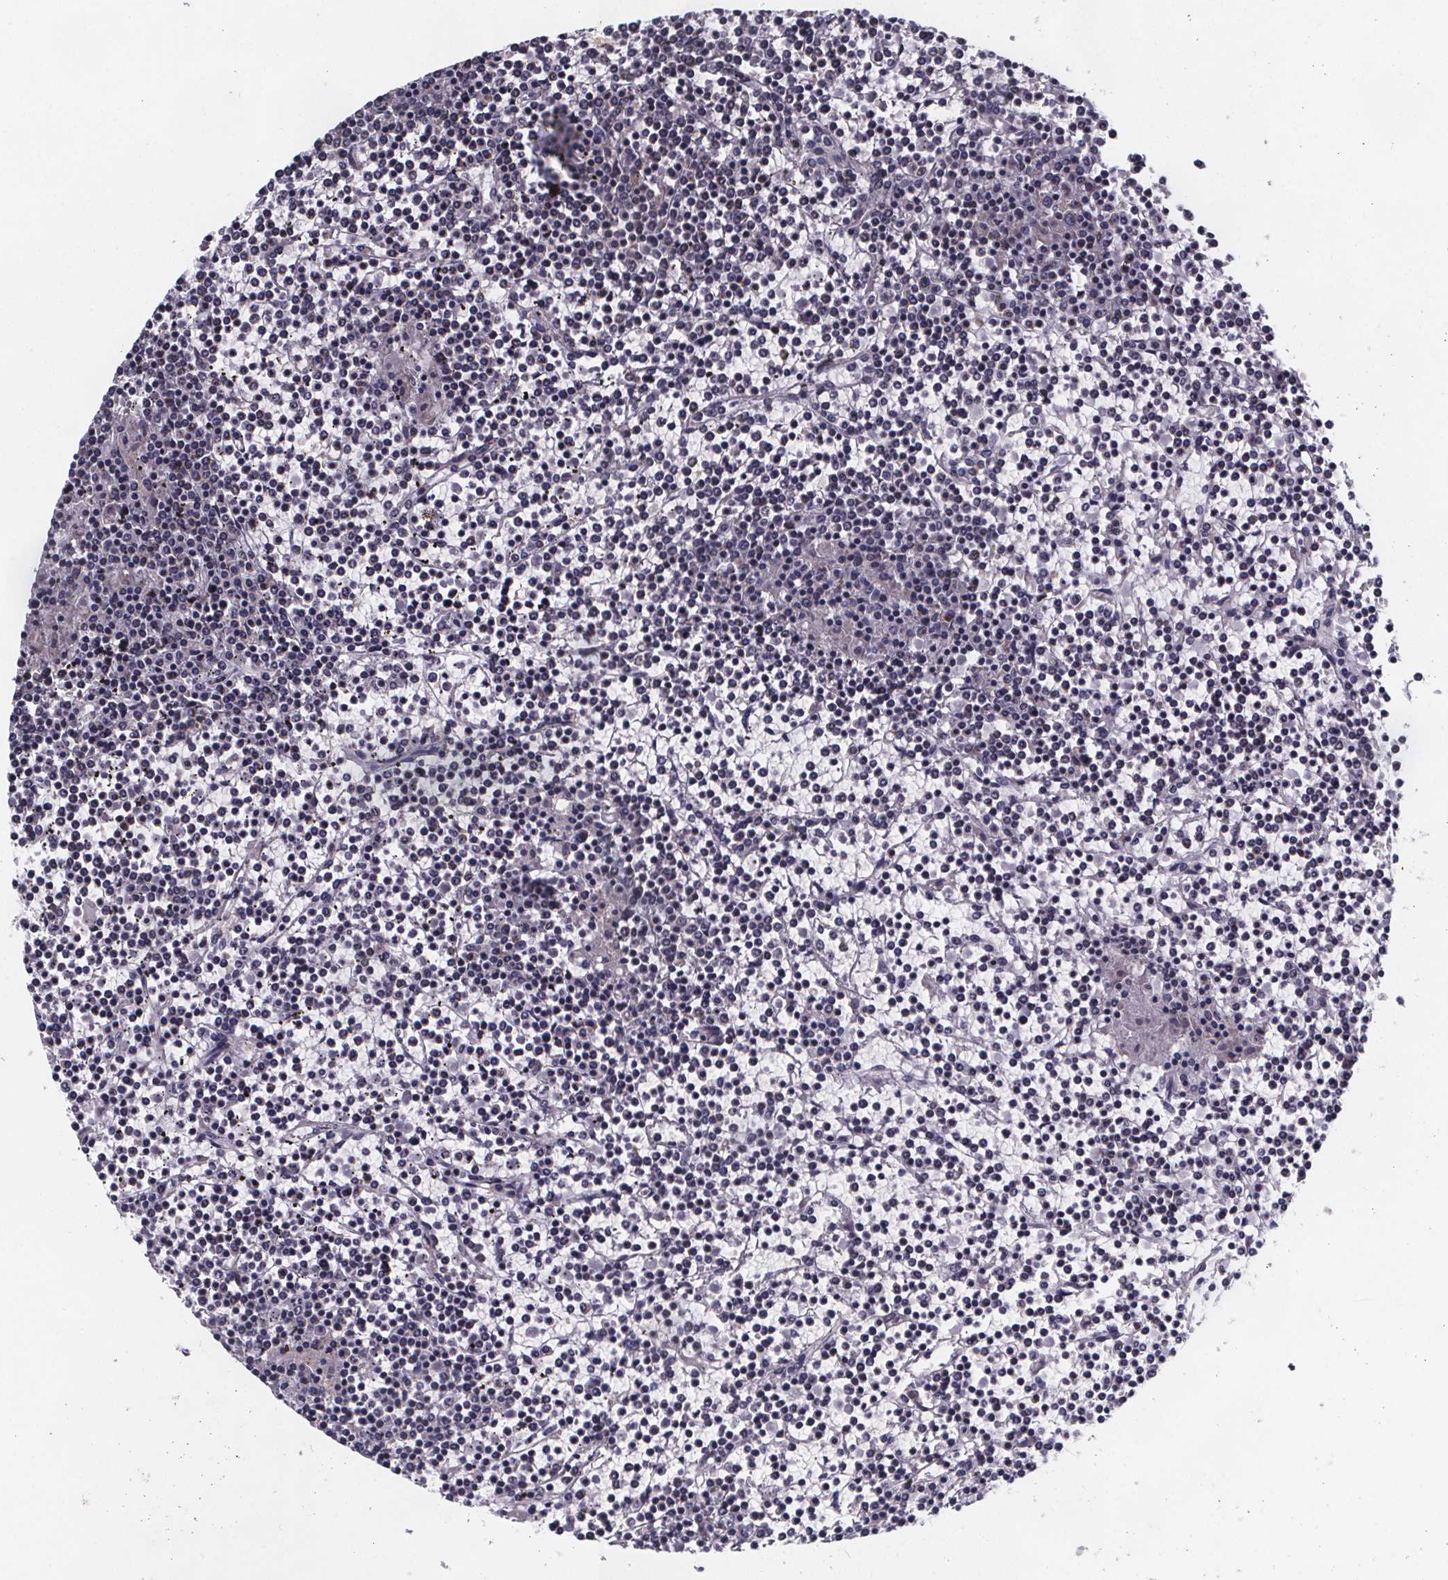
{"staining": {"intensity": "negative", "quantity": "none", "location": "none"}, "tissue": "lymphoma", "cell_type": "Tumor cells", "image_type": "cancer", "snomed": [{"axis": "morphology", "description": "Malignant lymphoma, non-Hodgkin's type, Low grade"}, {"axis": "topography", "description": "Spleen"}], "caption": "An image of human lymphoma is negative for staining in tumor cells.", "gene": "PAH", "patient": {"sex": "female", "age": 19}}